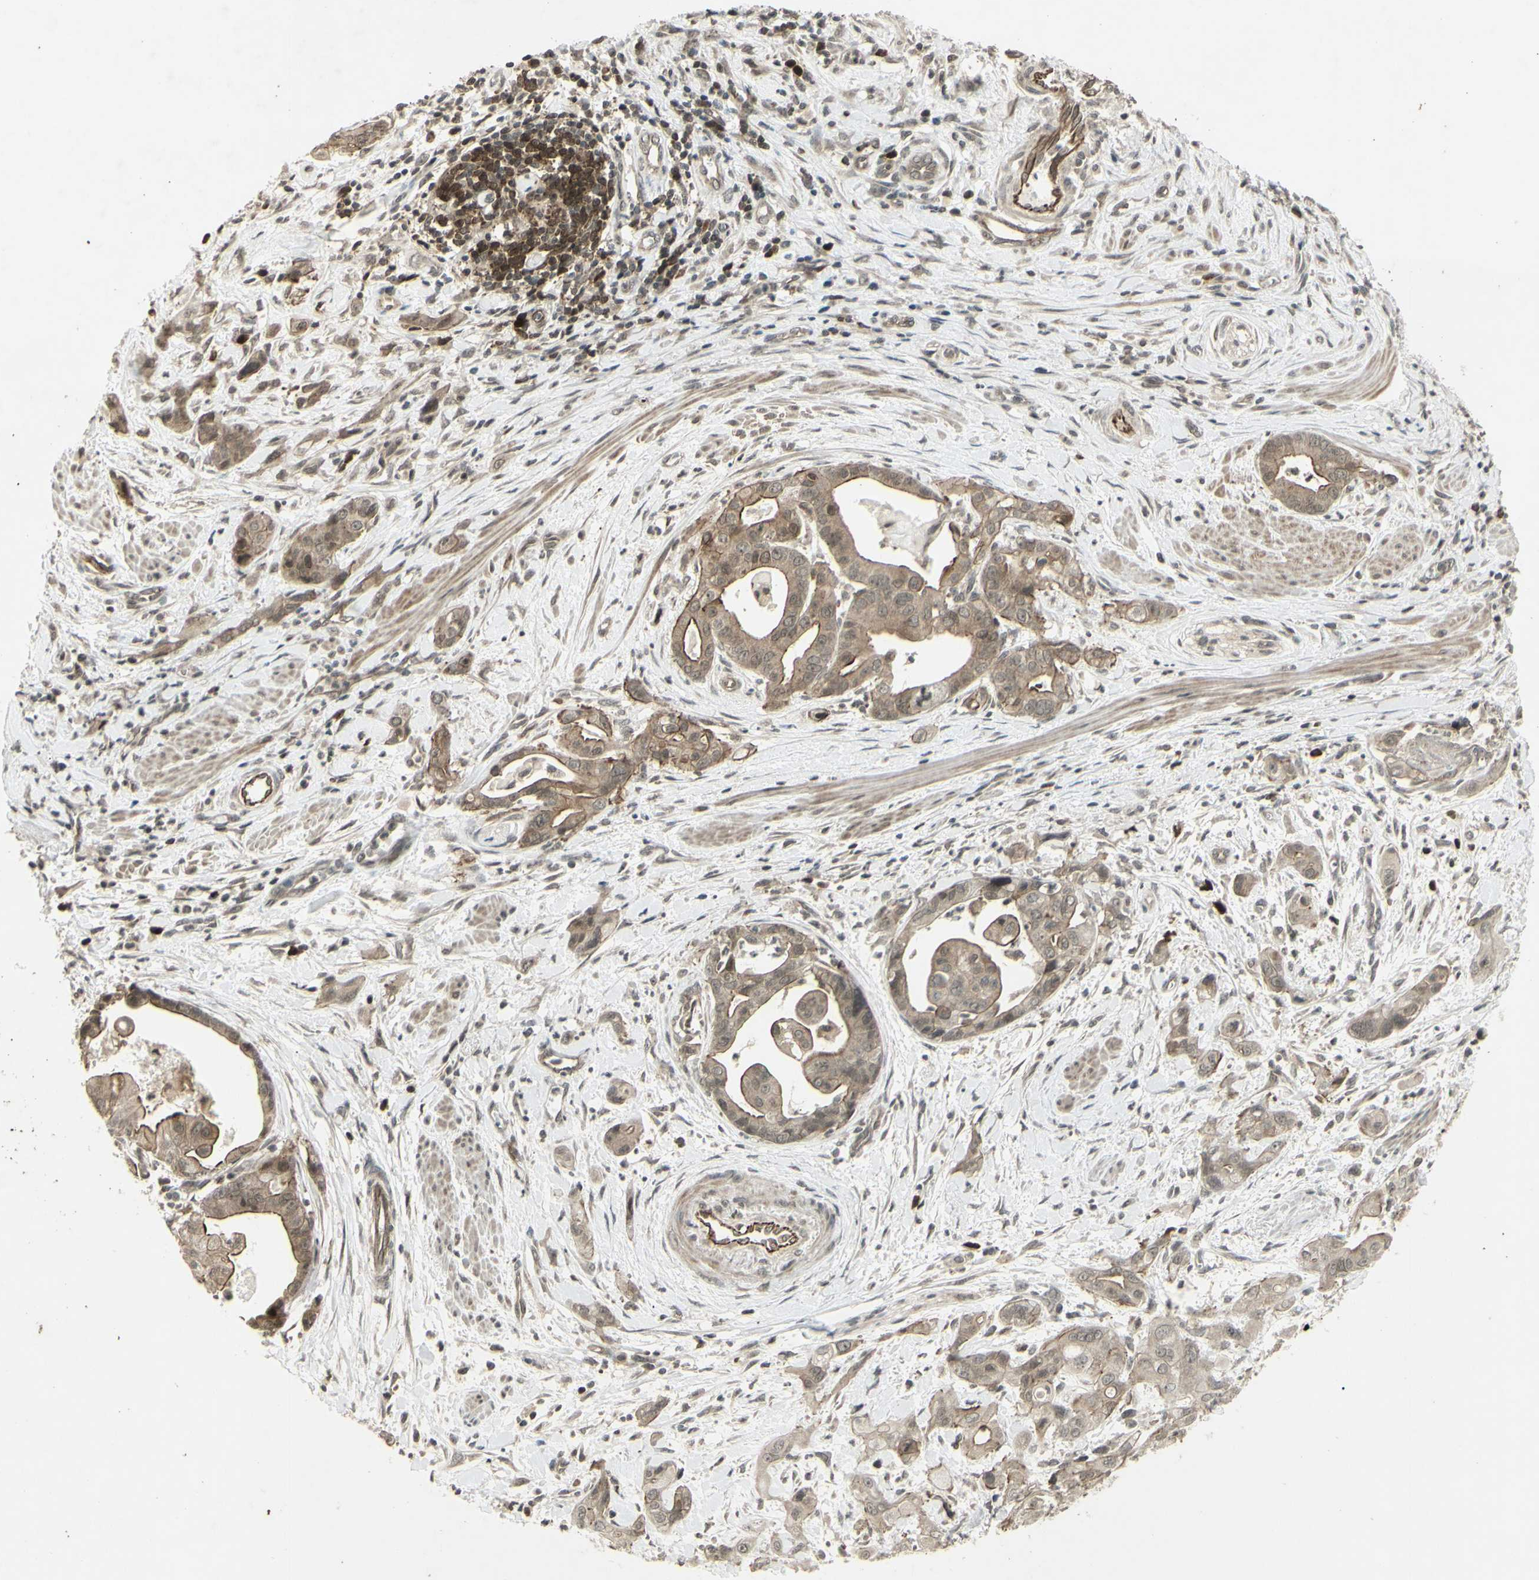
{"staining": {"intensity": "weak", "quantity": ">75%", "location": "cytoplasmic/membranous"}, "tissue": "pancreatic cancer", "cell_type": "Tumor cells", "image_type": "cancer", "snomed": [{"axis": "morphology", "description": "Adenocarcinoma, NOS"}, {"axis": "topography", "description": "Pancreas"}], "caption": "Pancreatic cancer (adenocarcinoma) stained for a protein shows weak cytoplasmic/membranous positivity in tumor cells. (DAB = brown stain, brightfield microscopy at high magnification).", "gene": "BLNK", "patient": {"sex": "female", "age": 75}}